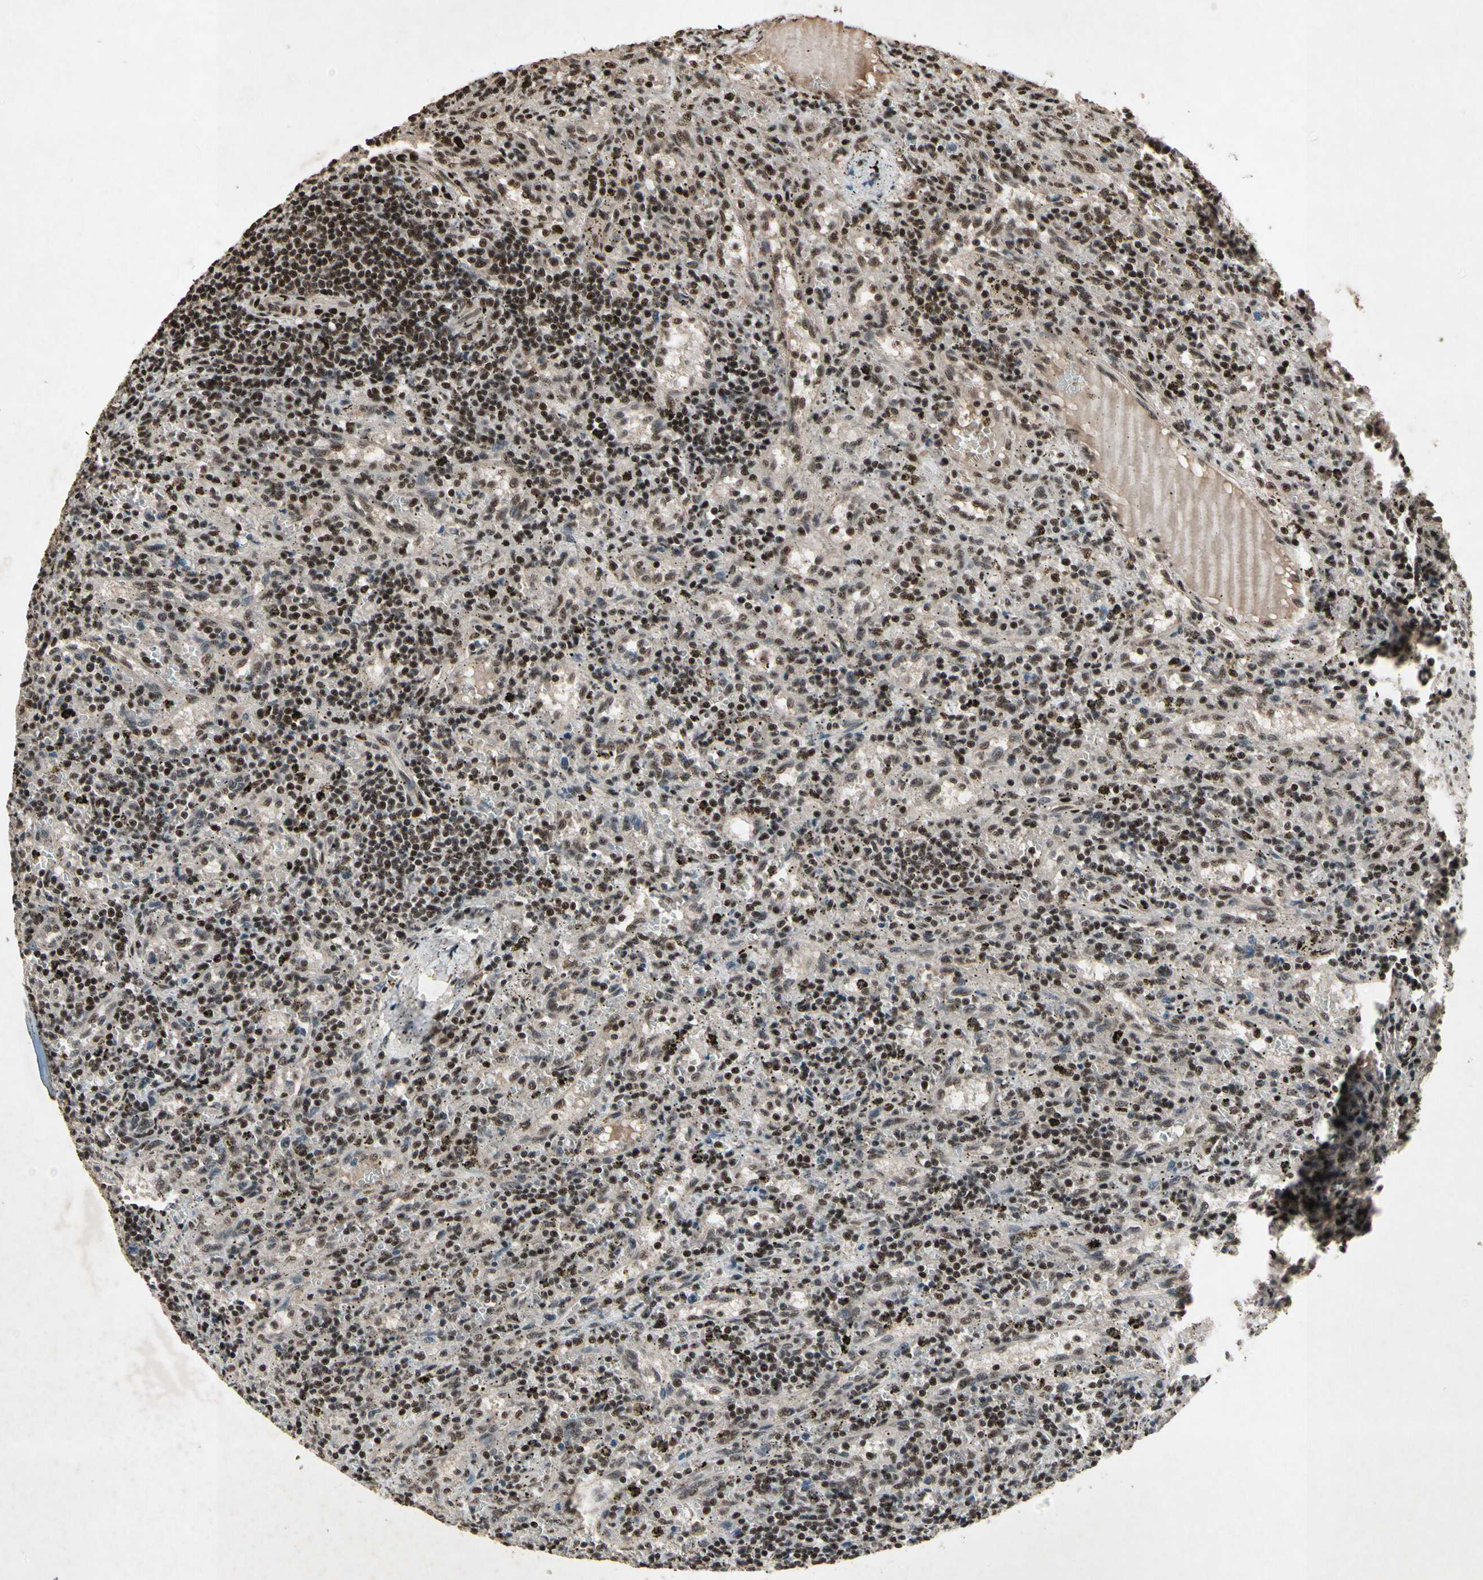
{"staining": {"intensity": "strong", "quantity": ">75%", "location": "nuclear"}, "tissue": "lymphoma", "cell_type": "Tumor cells", "image_type": "cancer", "snomed": [{"axis": "morphology", "description": "Malignant lymphoma, non-Hodgkin's type, Low grade"}, {"axis": "topography", "description": "Spleen"}], "caption": "An immunohistochemistry image of tumor tissue is shown. Protein staining in brown labels strong nuclear positivity in lymphoma within tumor cells. (brown staining indicates protein expression, while blue staining denotes nuclei).", "gene": "TBX2", "patient": {"sex": "male", "age": 76}}